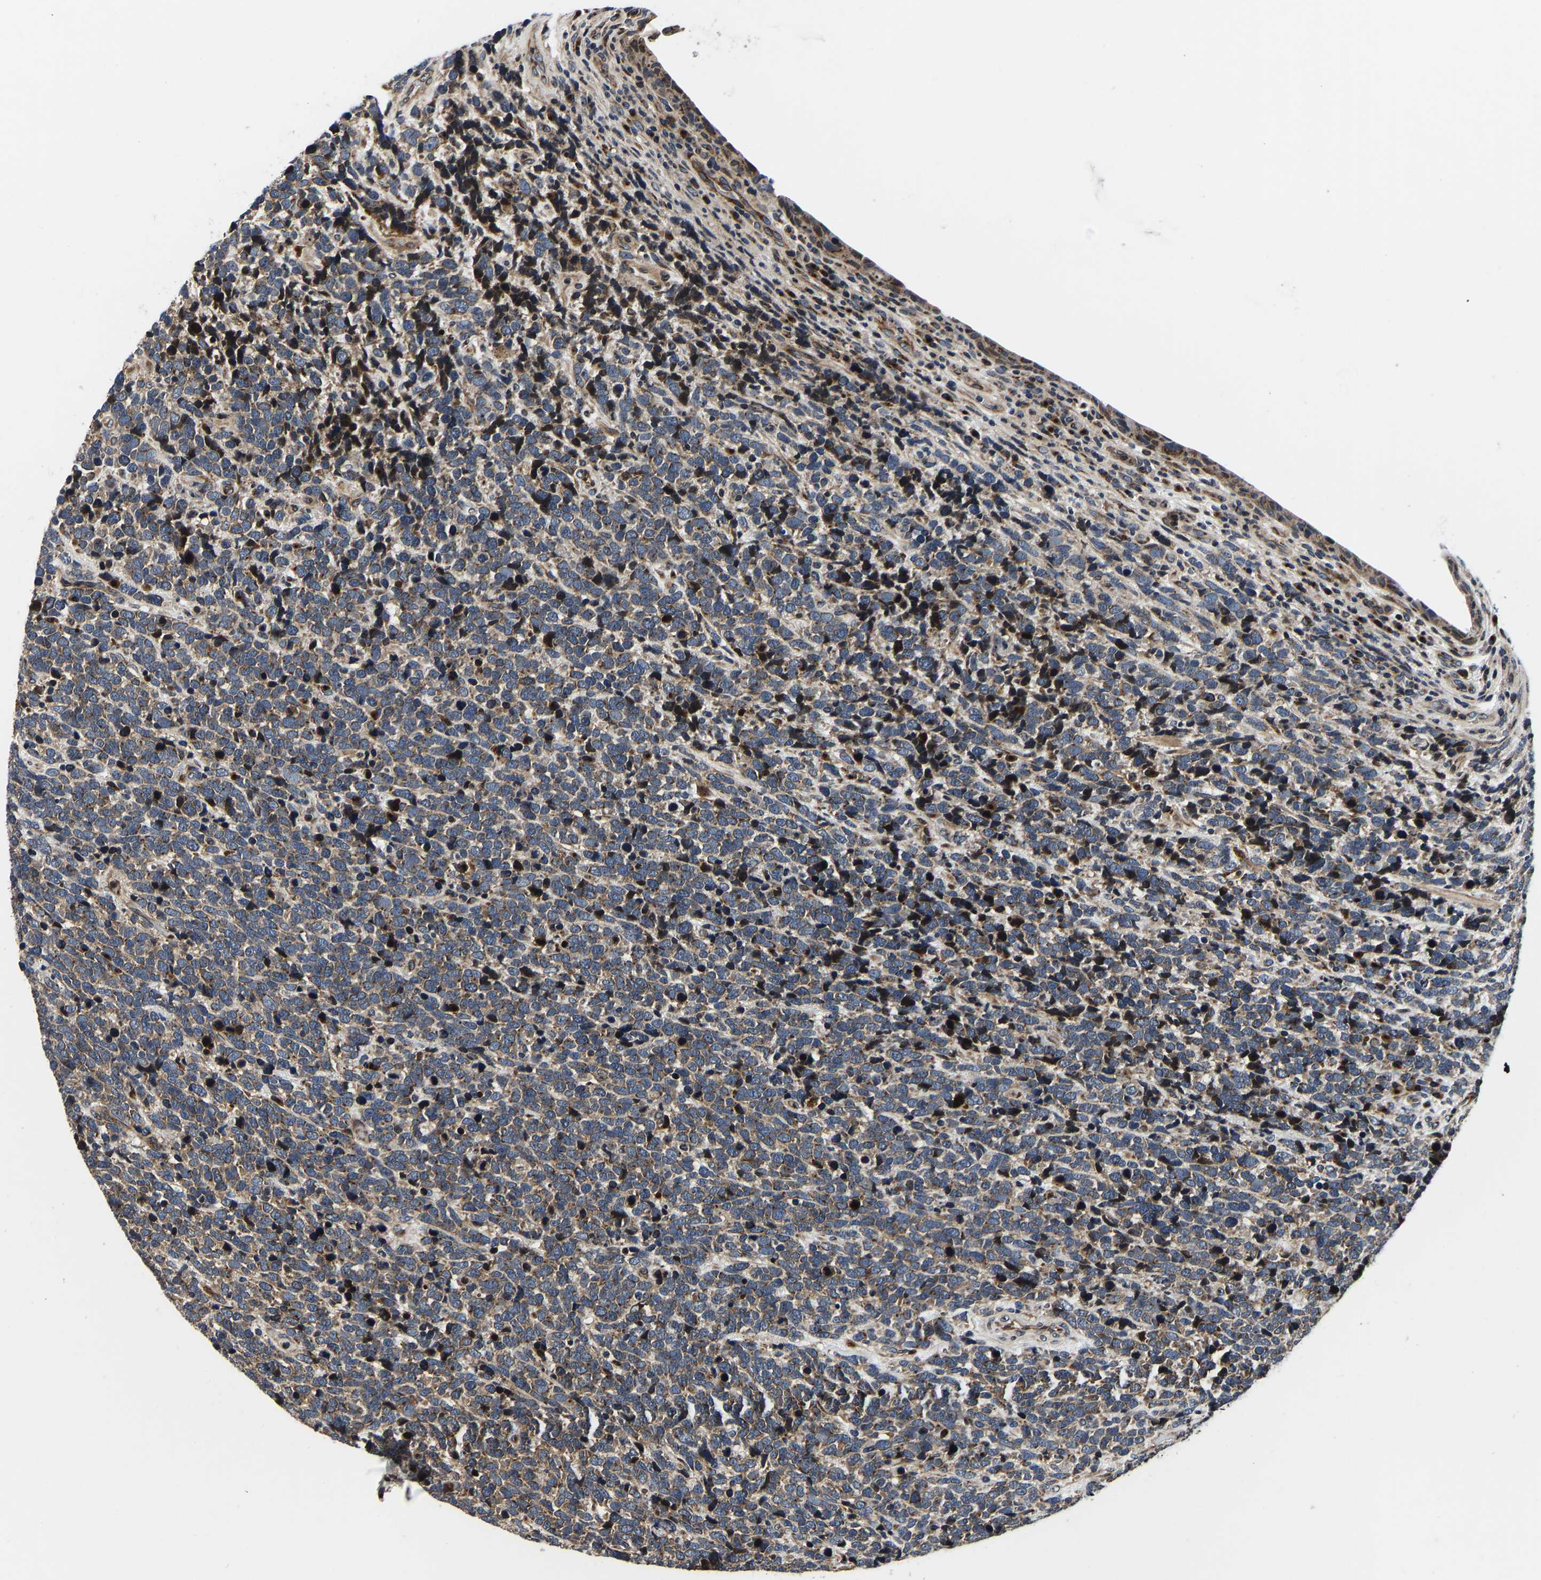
{"staining": {"intensity": "moderate", "quantity": ">75%", "location": "cytoplasmic/membranous"}, "tissue": "urothelial cancer", "cell_type": "Tumor cells", "image_type": "cancer", "snomed": [{"axis": "morphology", "description": "Urothelial carcinoma, High grade"}, {"axis": "topography", "description": "Urinary bladder"}], "caption": "Urothelial cancer stained with a protein marker displays moderate staining in tumor cells.", "gene": "RABAC1", "patient": {"sex": "female", "age": 82}}